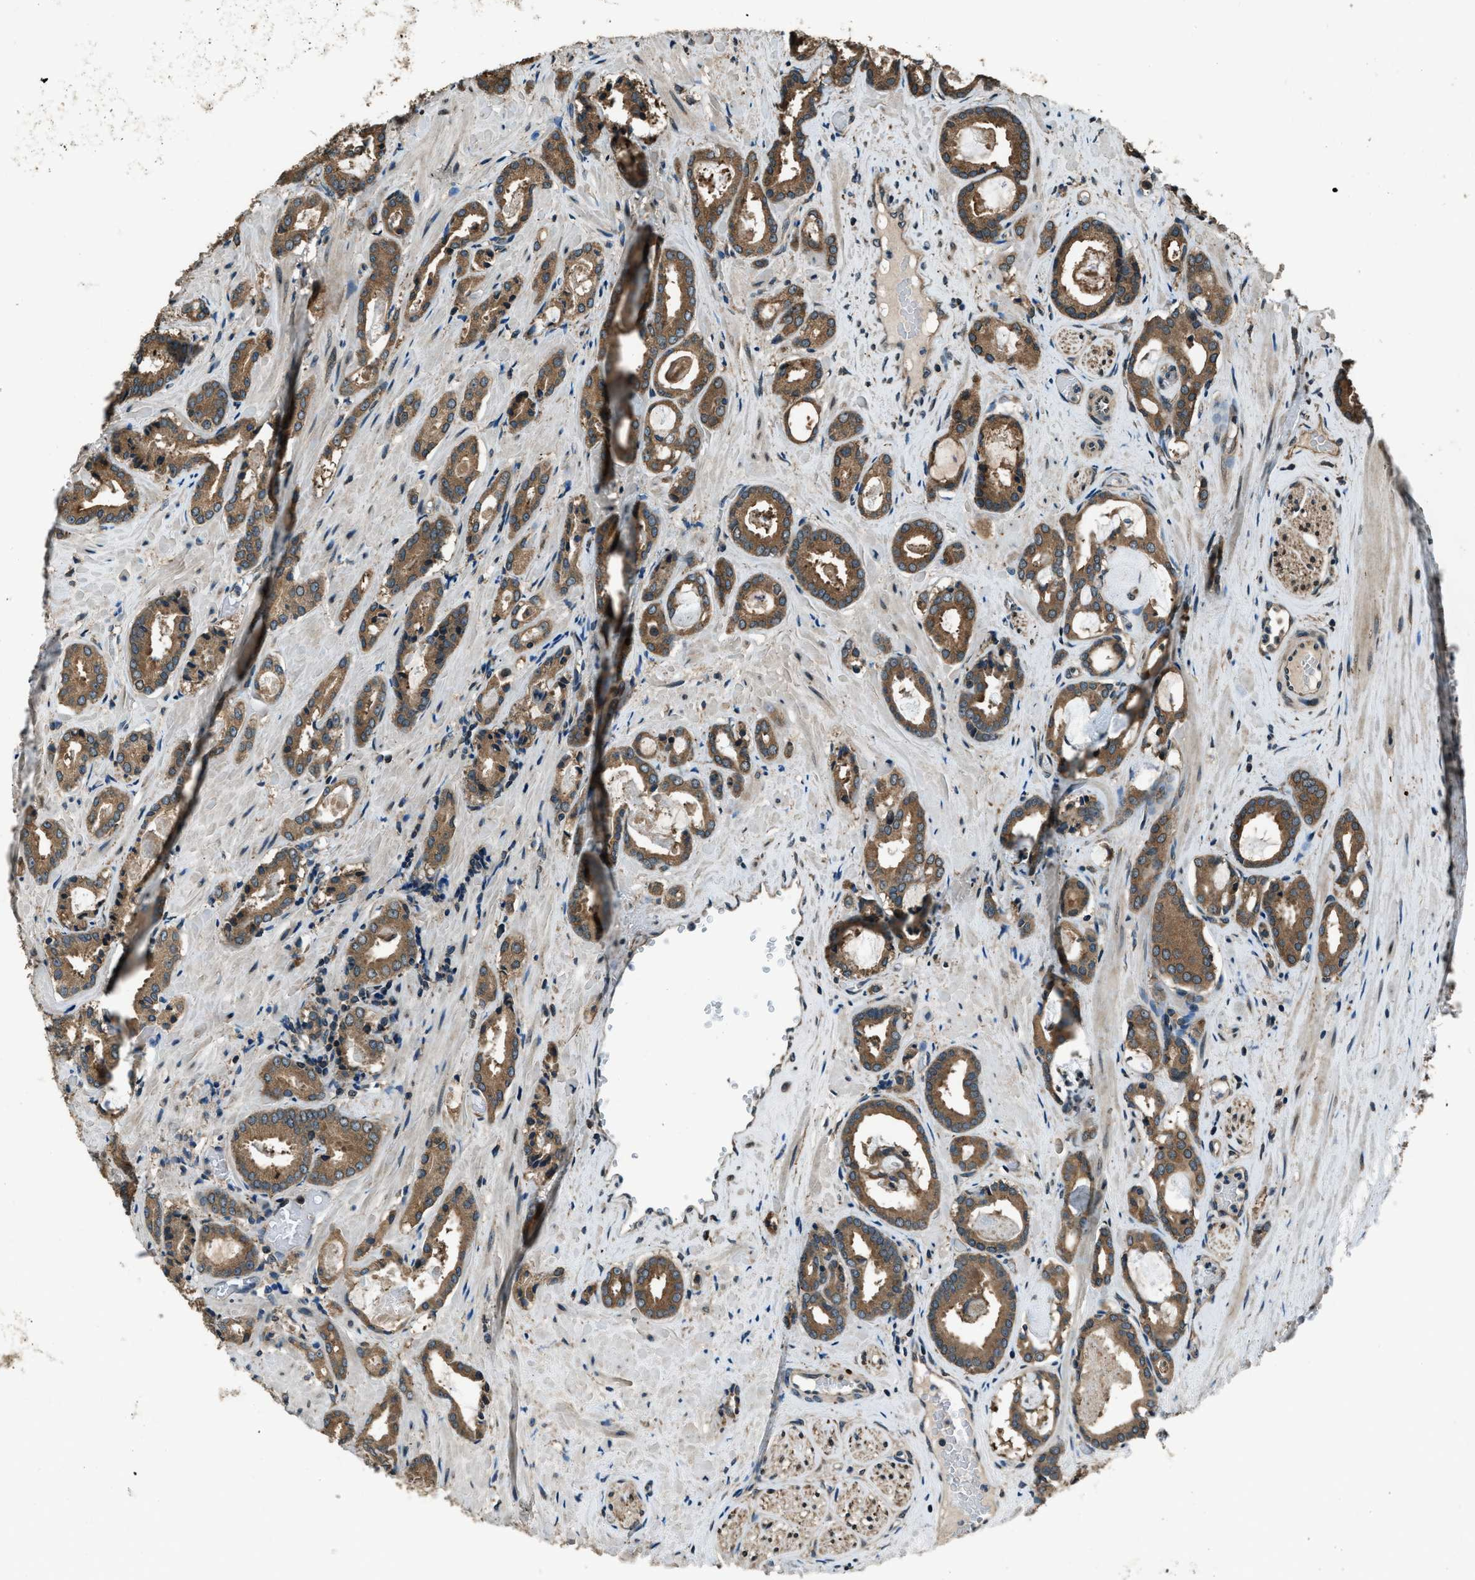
{"staining": {"intensity": "moderate", "quantity": ">75%", "location": "cytoplasmic/membranous"}, "tissue": "prostate cancer", "cell_type": "Tumor cells", "image_type": "cancer", "snomed": [{"axis": "morphology", "description": "Adenocarcinoma, Low grade"}, {"axis": "topography", "description": "Prostate"}], "caption": "The micrograph demonstrates staining of prostate cancer, revealing moderate cytoplasmic/membranous protein expression (brown color) within tumor cells.", "gene": "TRIM4", "patient": {"sex": "male", "age": 53}}